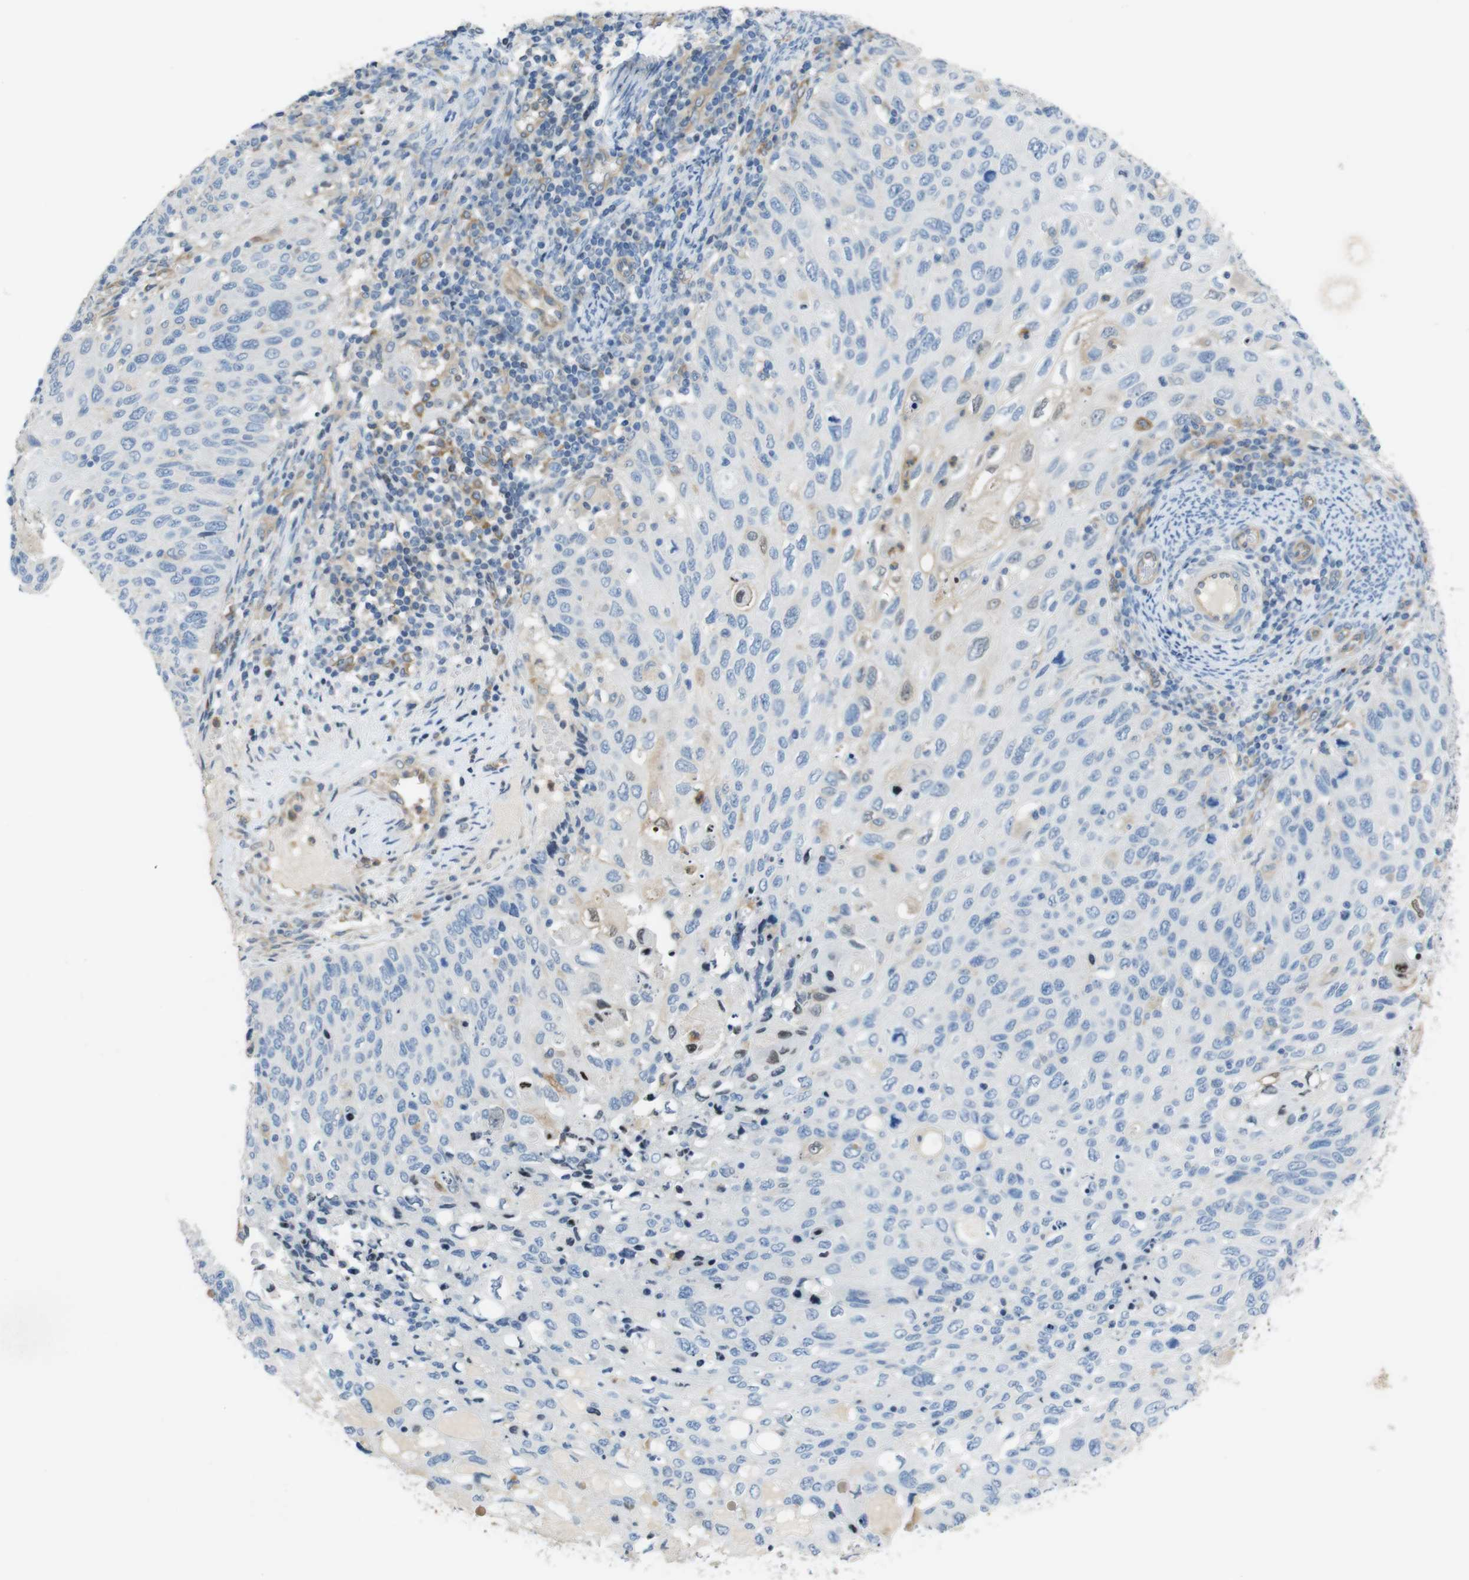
{"staining": {"intensity": "negative", "quantity": "none", "location": "none"}, "tissue": "cervical cancer", "cell_type": "Tumor cells", "image_type": "cancer", "snomed": [{"axis": "morphology", "description": "Squamous cell carcinoma, NOS"}, {"axis": "topography", "description": "Cervix"}], "caption": "A high-resolution histopathology image shows immunohistochemistry (IHC) staining of cervical cancer (squamous cell carcinoma), which reveals no significant positivity in tumor cells. (DAB (3,3'-diaminobenzidine) IHC visualized using brightfield microscopy, high magnification).", "gene": "PCDH10", "patient": {"sex": "female", "age": 70}}